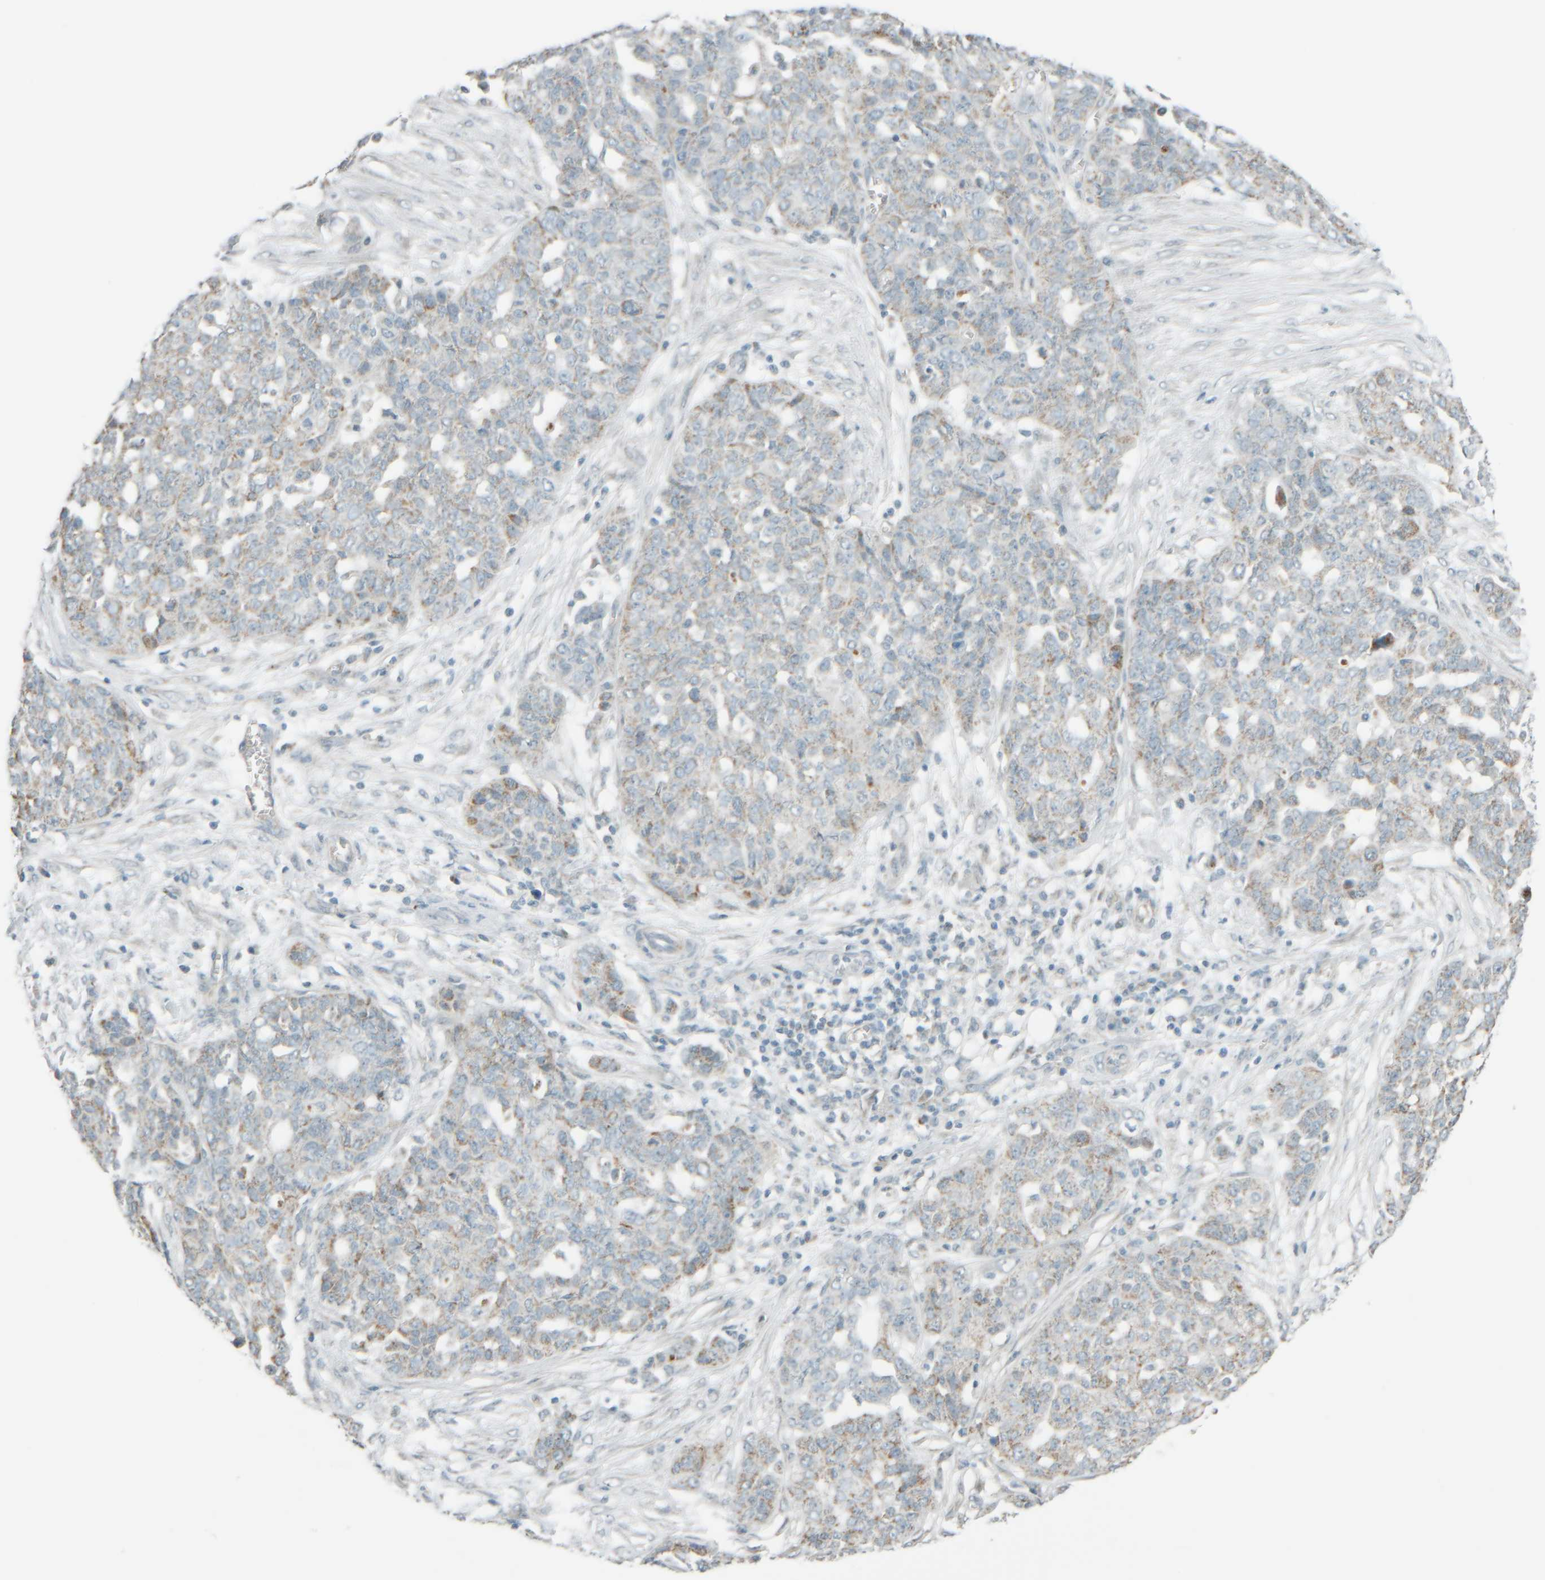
{"staining": {"intensity": "weak", "quantity": "<25%", "location": "cytoplasmic/membranous"}, "tissue": "ovarian cancer", "cell_type": "Tumor cells", "image_type": "cancer", "snomed": [{"axis": "morphology", "description": "Cystadenocarcinoma, serous, NOS"}, {"axis": "topography", "description": "Soft tissue"}, {"axis": "topography", "description": "Ovary"}], "caption": "Immunohistochemistry histopathology image of neoplastic tissue: human ovarian cancer (serous cystadenocarcinoma) stained with DAB (3,3'-diaminobenzidine) demonstrates no significant protein staining in tumor cells. (DAB (3,3'-diaminobenzidine) immunohistochemistry, high magnification).", "gene": "PTGES3L-AARSD1", "patient": {"sex": "female", "age": 57}}